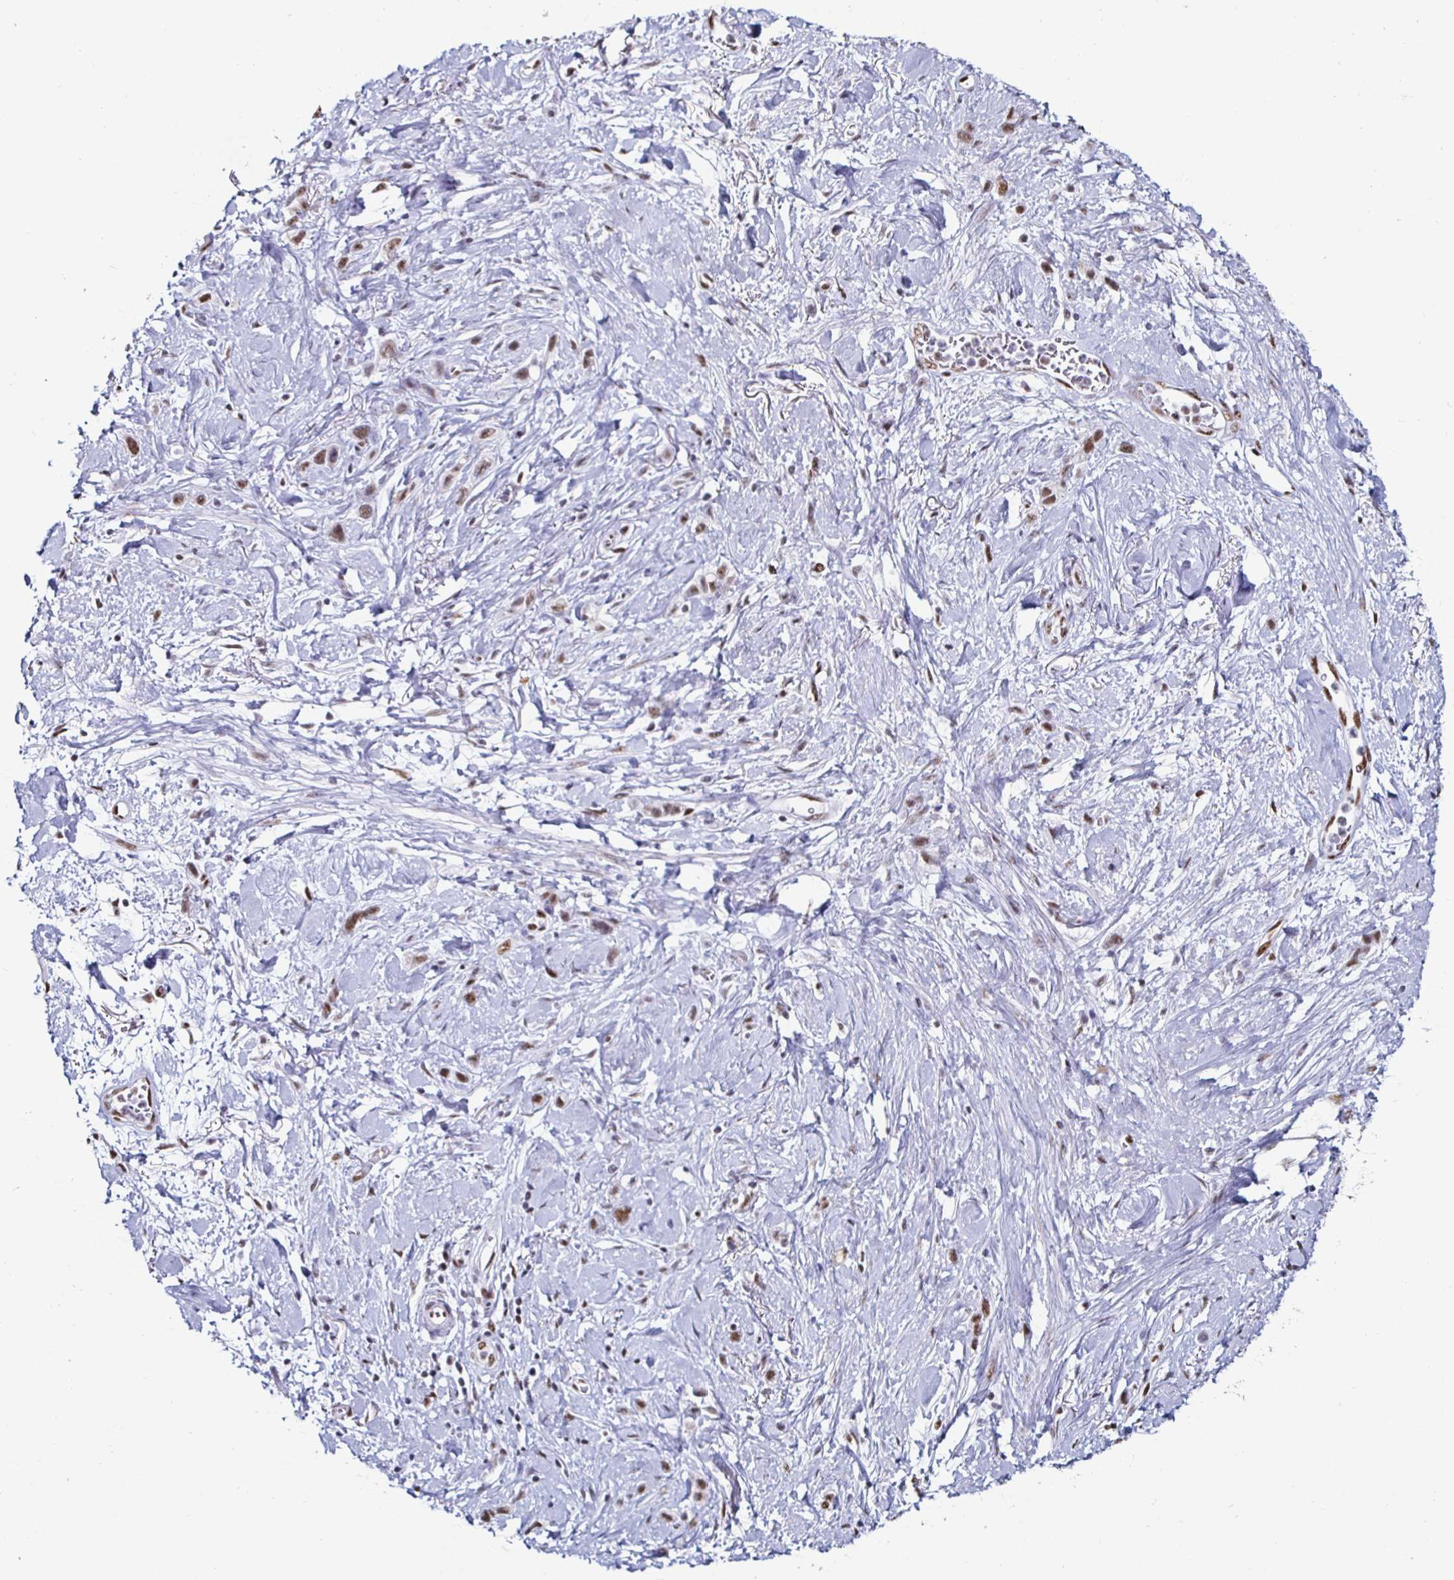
{"staining": {"intensity": "moderate", "quantity": "25%-75%", "location": "nuclear"}, "tissue": "stomach cancer", "cell_type": "Tumor cells", "image_type": "cancer", "snomed": [{"axis": "morphology", "description": "Adenocarcinoma, NOS"}, {"axis": "topography", "description": "Stomach"}], "caption": "IHC staining of stomach cancer, which displays medium levels of moderate nuclear staining in about 25%-75% of tumor cells indicating moderate nuclear protein staining. The staining was performed using DAB (3,3'-diaminobenzidine) (brown) for protein detection and nuclei were counterstained in hematoxylin (blue).", "gene": "DDX39B", "patient": {"sex": "female", "age": 65}}